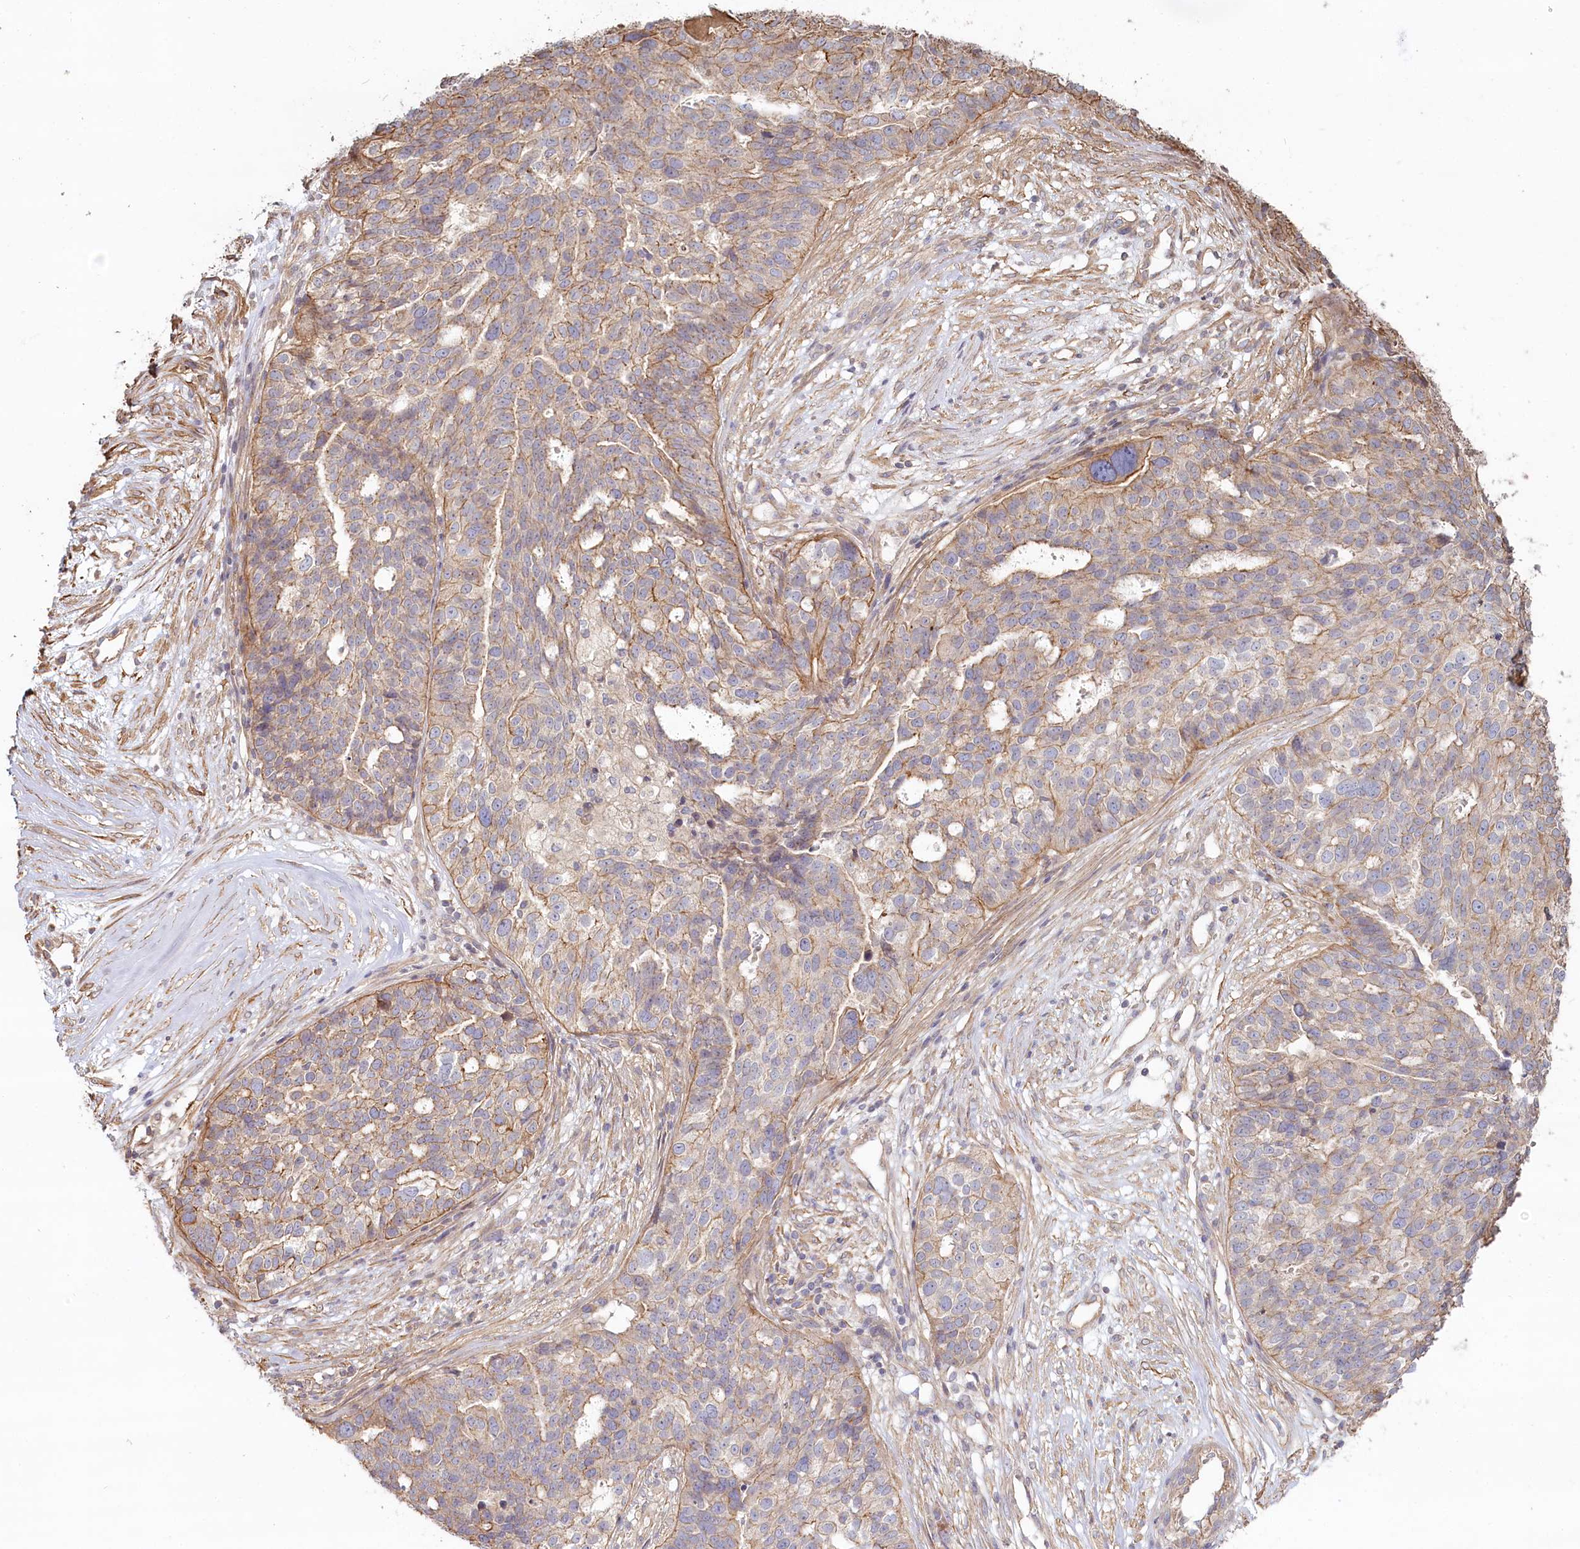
{"staining": {"intensity": "weak", "quantity": "25%-75%", "location": "cytoplasmic/membranous"}, "tissue": "ovarian cancer", "cell_type": "Tumor cells", "image_type": "cancer", "snomed": [{"axis": "morphology", "description": "Cystadenocarcinoma, serous, NOS"}, {"axis": "topography", "description": "Ovary"}], "caption": "The image demonstrates staining of ovarian cancer, revealing weak cytoplasmic/membranous protein expression (brown color) within tumor cells. The protein of interest is shown in brown color, while the nuclei are stained blue.", "gene": "TCHP", "patient": {"sex": "female", "age": 59}}